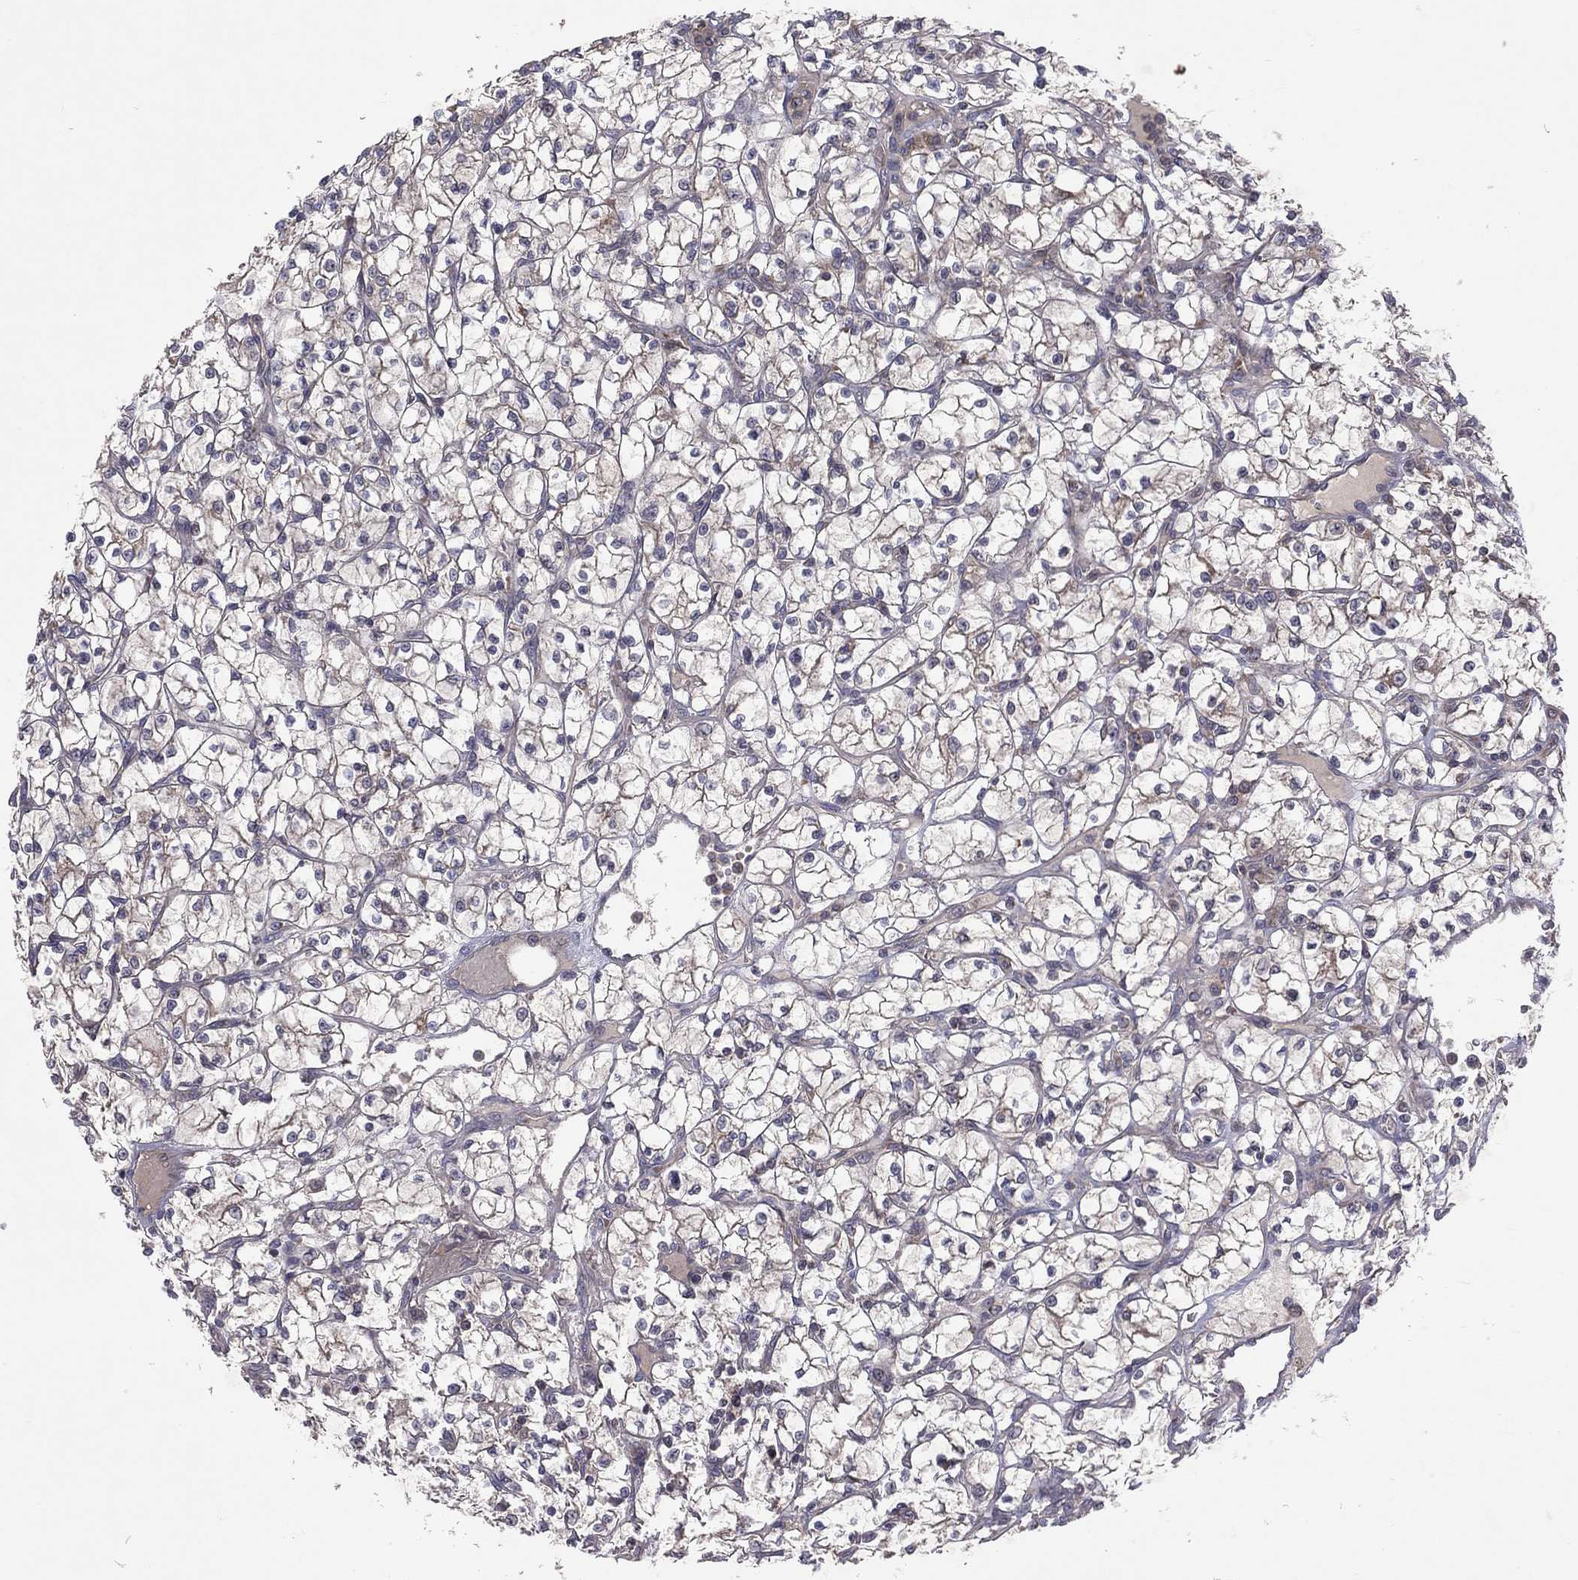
{"staining": {"intensity": "negative", "quantity": "none", "location": "none"}, "tissue": "renal cancer", "cell_type": "Tumor cells", "image_type": "cancer", "snomed": [{"axis": "morphology", "description": "Adenocarcinoma, NOS"}, {"axis": "topography", "description": "Kidney"}], "caption": "IHC of renal cancer reveals no staining in tumor cells.", "gene": "STARD3", "patient": {"sex": "female", "age": 64}}